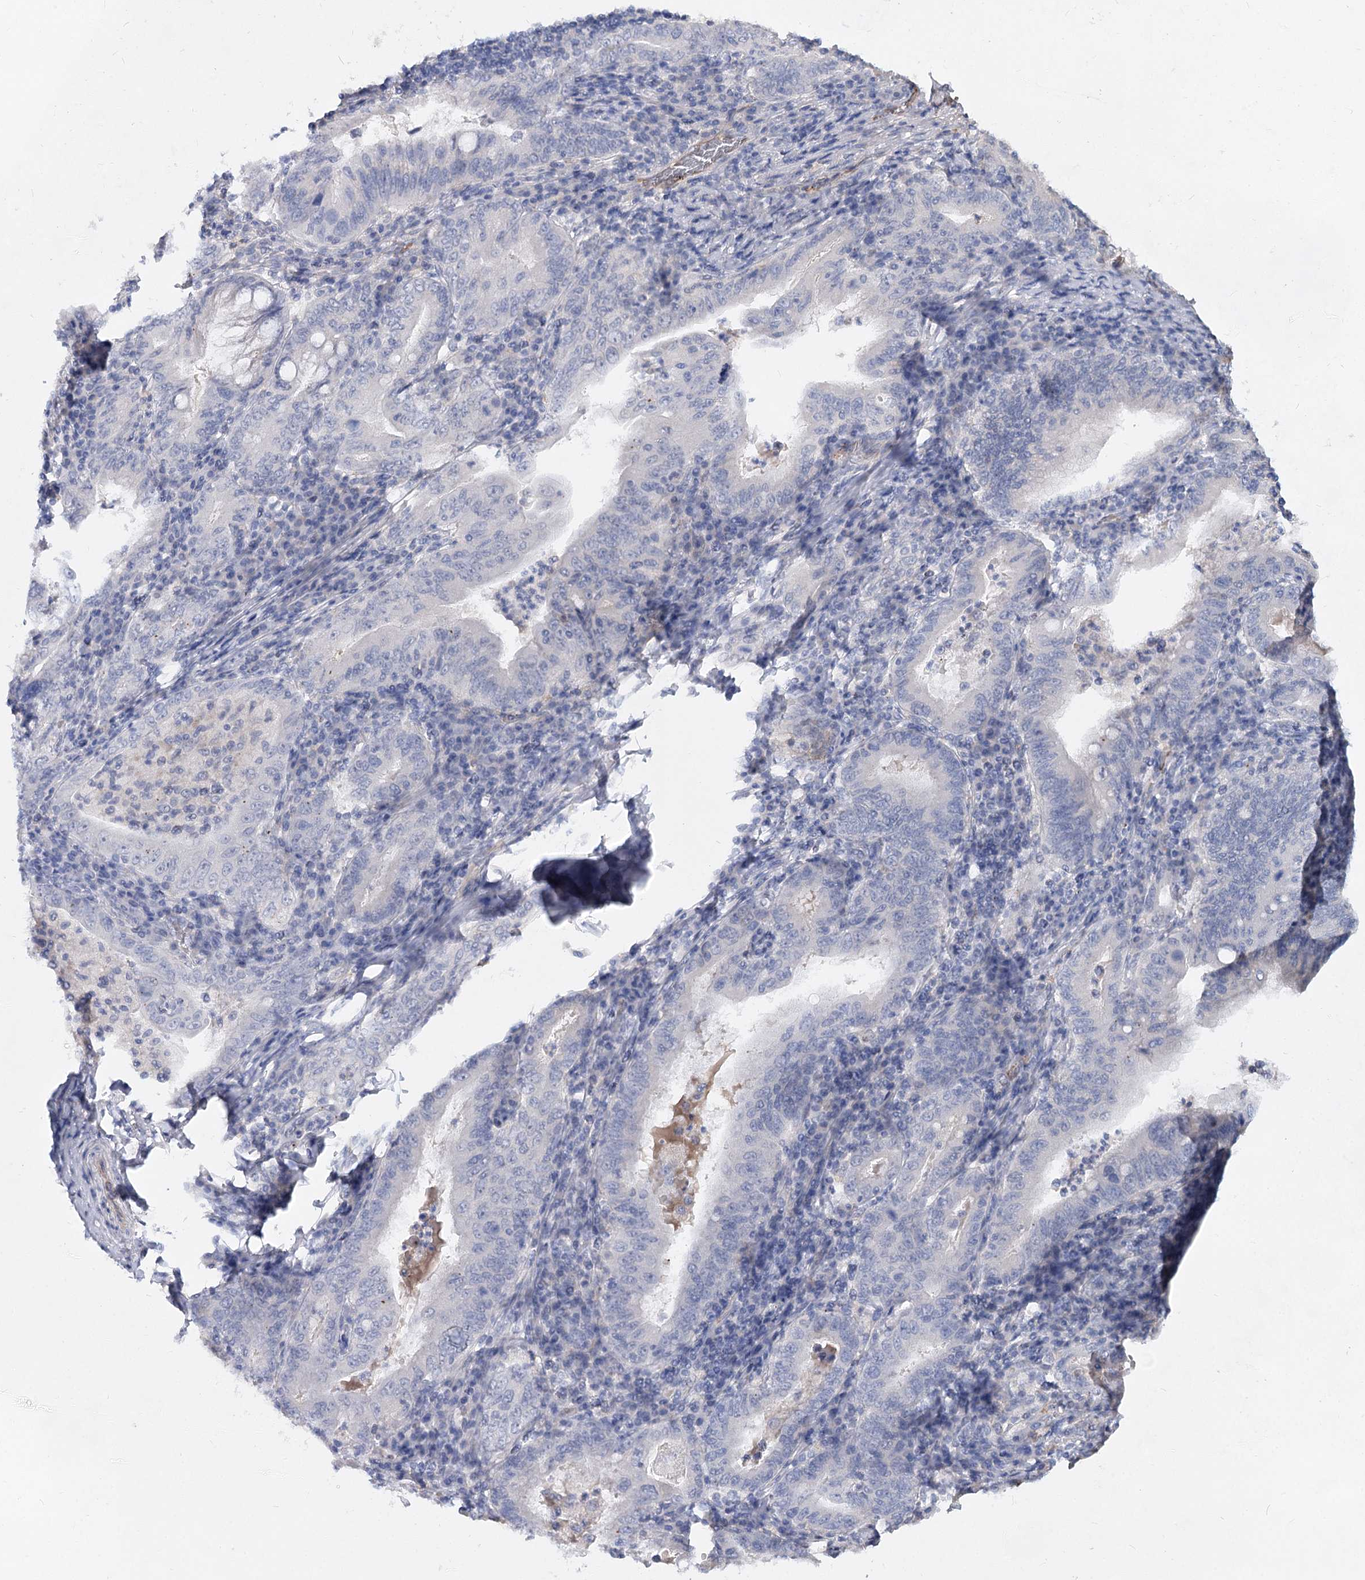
{"staining": {"intensity": "negative", "quantity": "none", "location": "none"}, "tissue": "stomach cancer", "cell_type": "Tumor cells", "image_type": "cancer", "snomed": [{"axis": "morphology", "description": "Normal tissue, NOS"}, {"axis": "morphology", "description": "Adenocarcinoma, NOS"}, {"axis": "topography", "description": "Esophagus"}, {"axis": "topography", "description": "Stomach, upper"}, {"axis": "topography", "description": "Peripheral nerve tissue"}], "caption": "The micrograph reveals no staining of tumor cells in stomach cancer.", "gene": "TASOR2", "patient": {"sex": "male", "age": 62}}